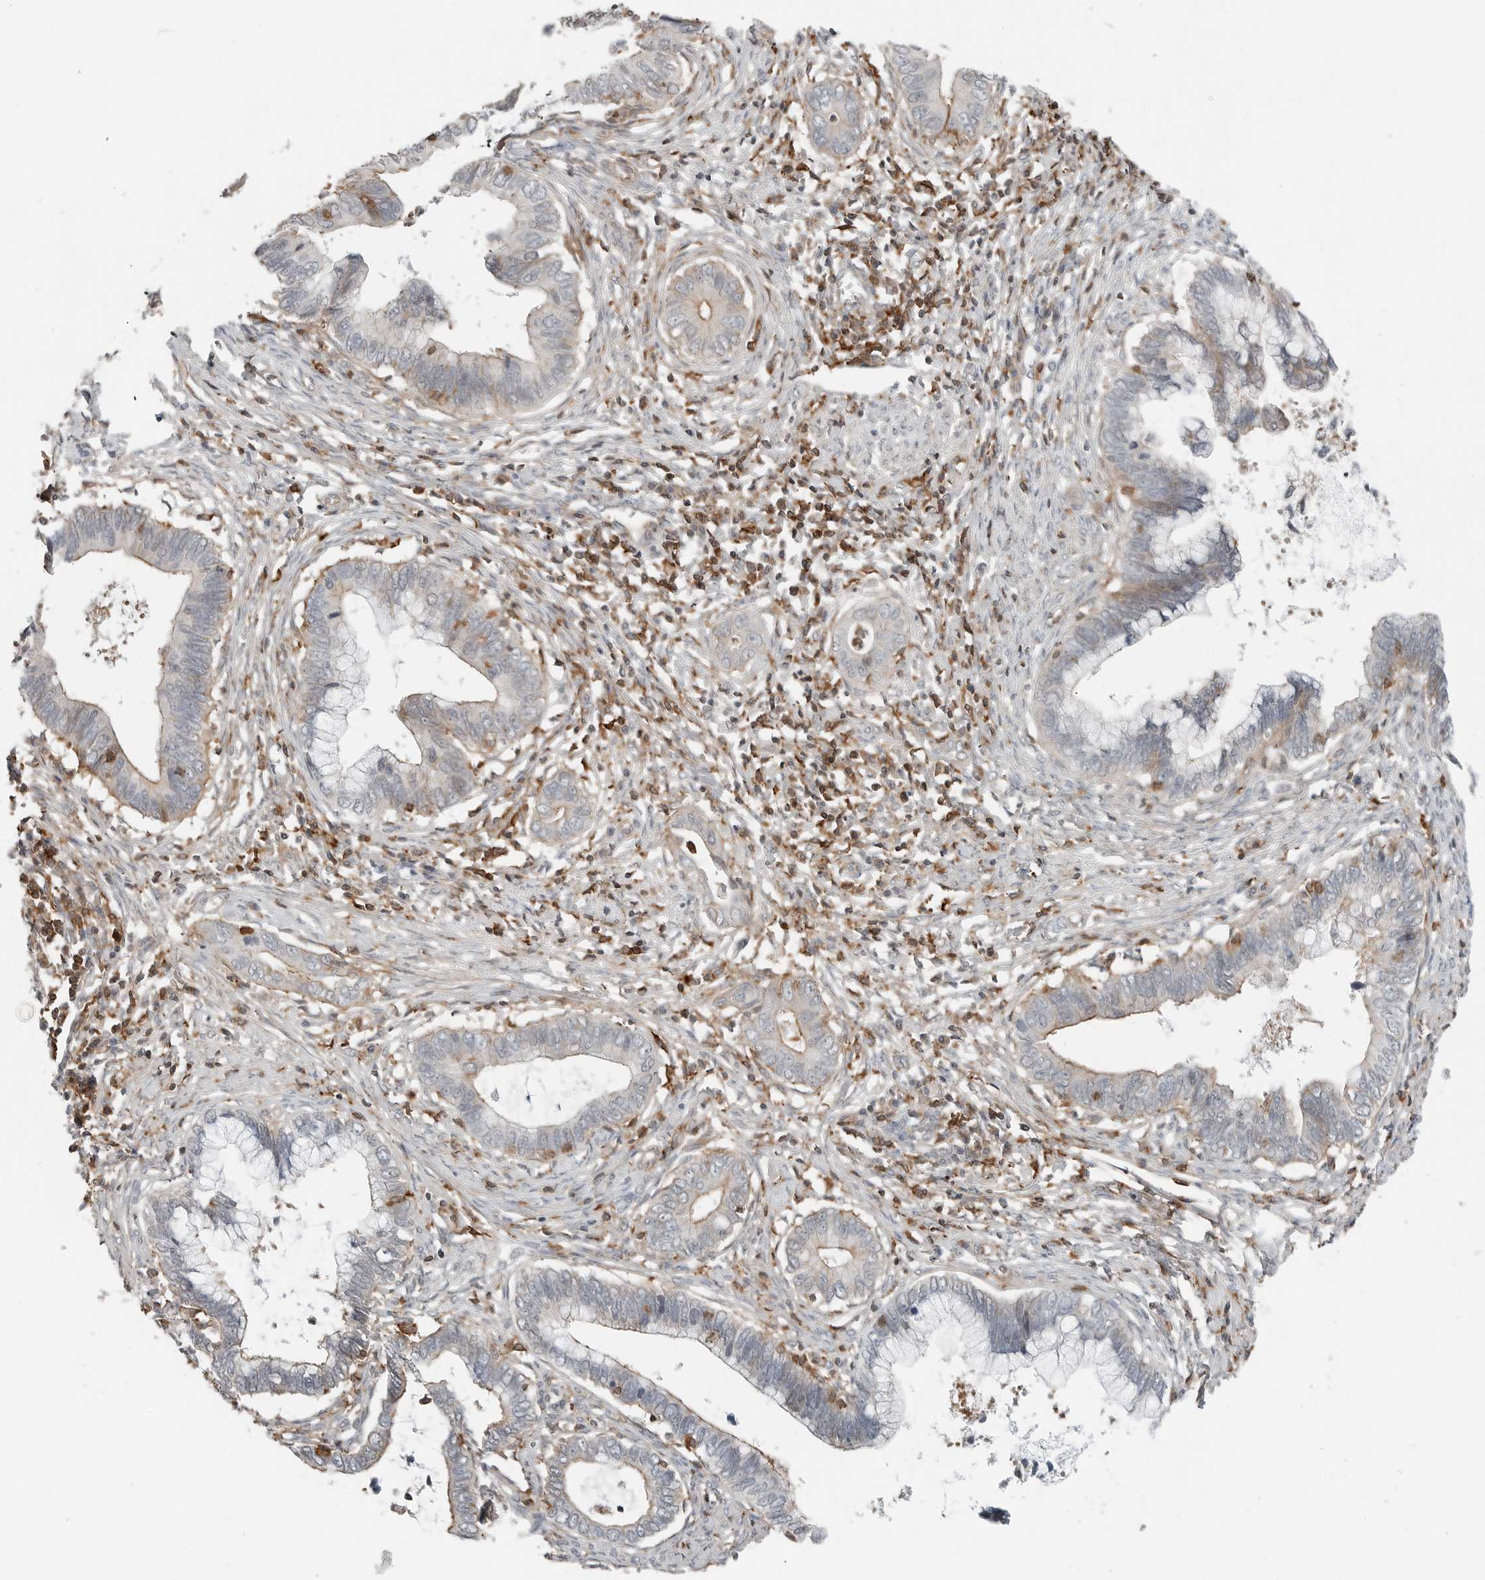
{"staining": {"intensity": "moderate", "quantity": "25%-75%", "location": "cytoplasmic/membranous"}, "tissue": "cervical cancer", "cell_type": "Tumor cells", "image_type": "cancer", "snomed": [{"axis": "morphology", "description": "Adenocarcinoma, NOS"}, {"axis": "topography", "description": "Cervix"}], "caption": "Cervical adenocarcinoma stained for a protein (brown) shows moderate cytoplasmic/membranous positive positivity in approximately 25%-75% of tumor cells.", "gene": "LEFTY2", "patient": {"sex": "female", "age": 44}}